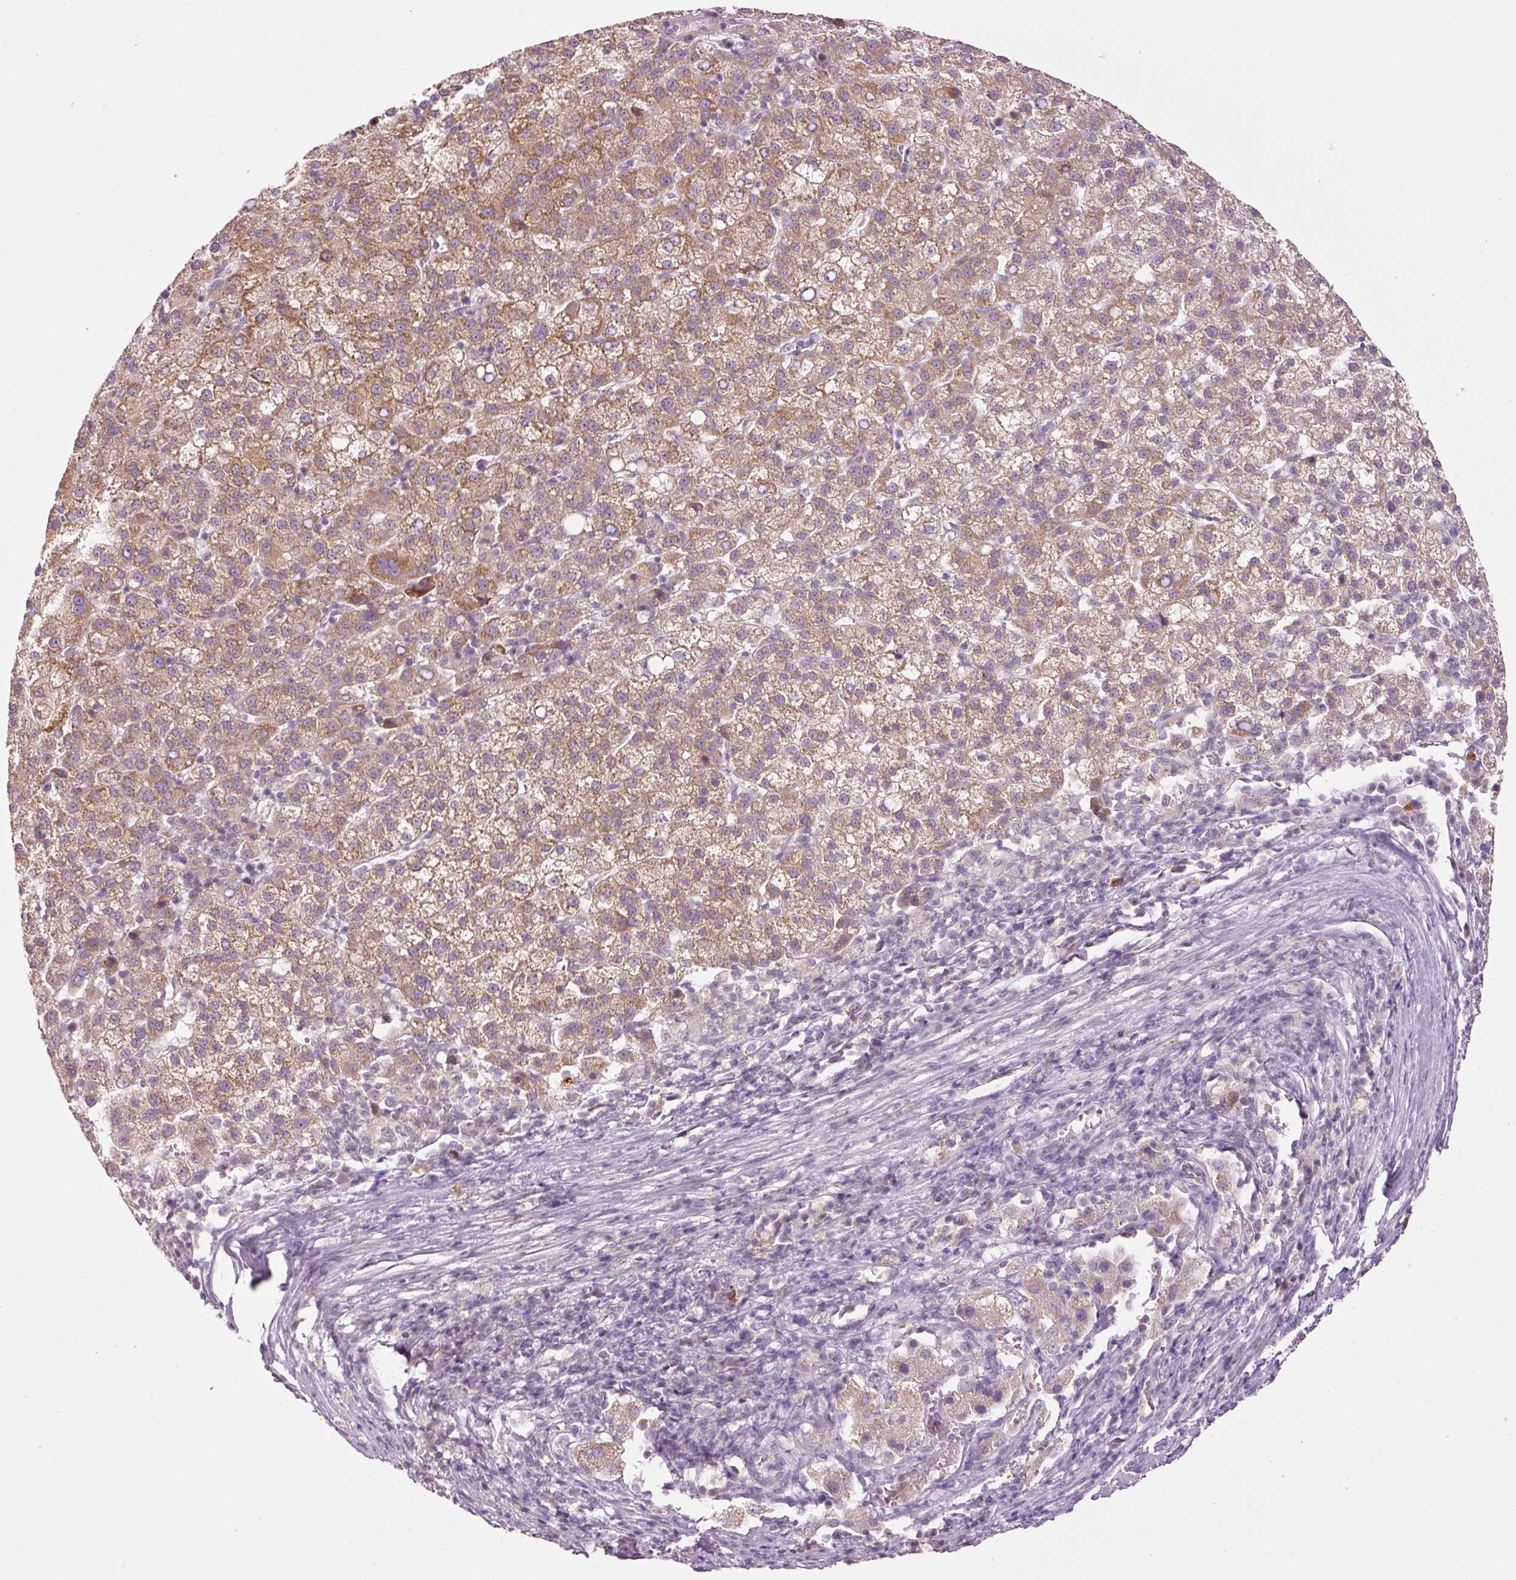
{"staining": {"intensity": "moderate", "quantity": ">75%", "location": "cytoplasmic/membranous"}, "tissue": "liver cancer", "cell_type": "Tumor cells", "image_type": "cancer", "snomed": [{"axis": "morphology", "description": "Carcinoma, Hepatocellular, NOS"}, {"axis": "topography", "description": "Liver"}], "caption": "Moderate cytoplasmic/membranous protein expression is identified in approximately >75% of tumor cells in liver cancer.", "gene": "CDC20B", "patient": {"sex": "female", "age": 58}}